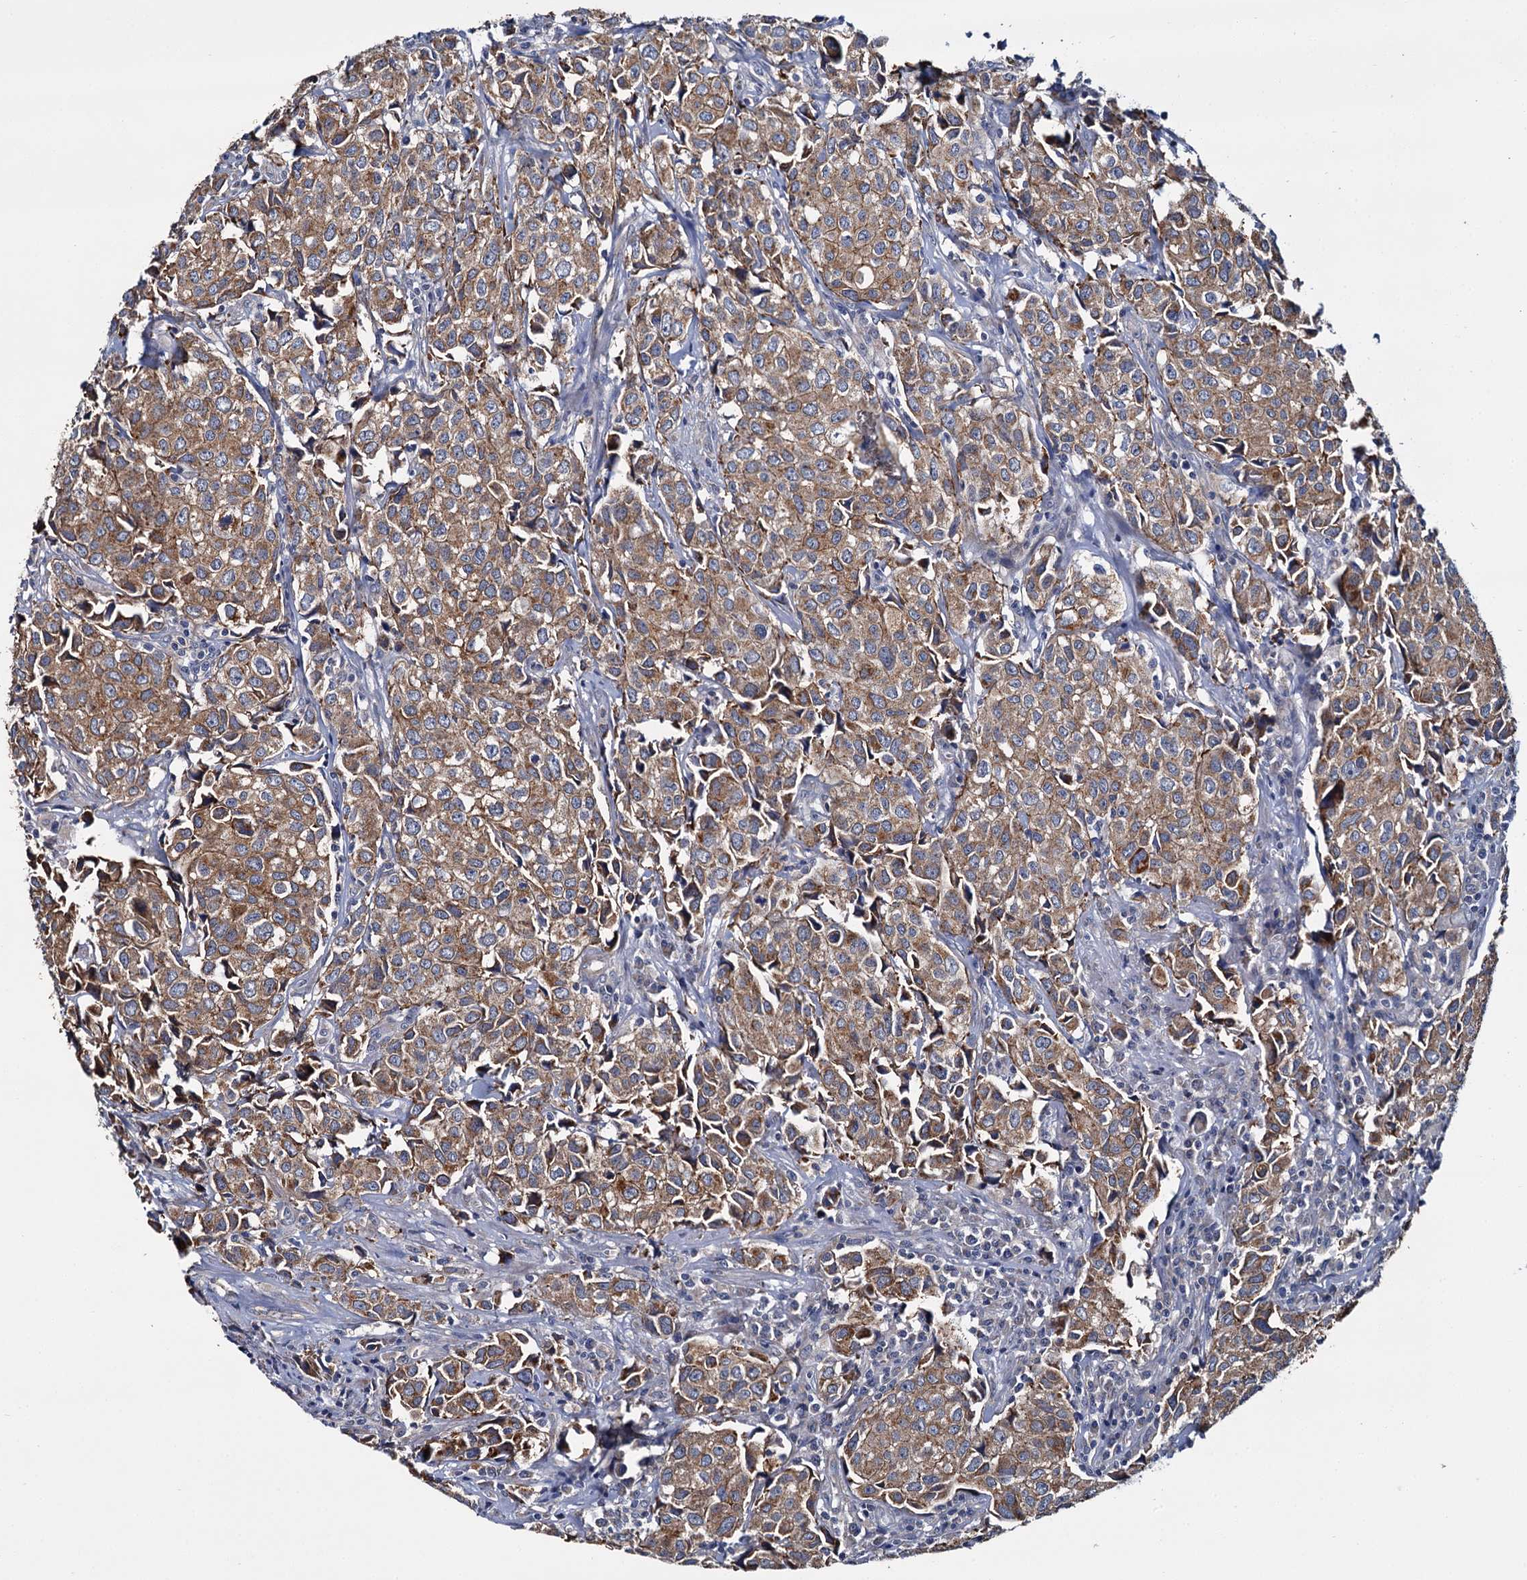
{"staining": {"intensity": "moderate", "quantity": ">75%", "location": "cytoplasmic/membranous"}, "tissue": "urothelial cancer", "cell_type": "Tumor cells", "image_type": "cancer", "snomed": [{"axis": "morphology", "description": "Urothelial carcinoma, High grade"}, {"axis": "topography", "description": "Urinary bladder"}], "caption": "Immunohistochemistry (IHC) image of neoplastic tissue: urothelial carcinoma (high-grade) stained using immunohistochemistry demonstrates medium levels of moderate protein expression localized specifically in the cytoplasmic/membranous of tumor cells, appearing as a cytoplasmic/membranous brown color.", "gene": "CEP295", "patient": {"sex": "female", "age": 75}}